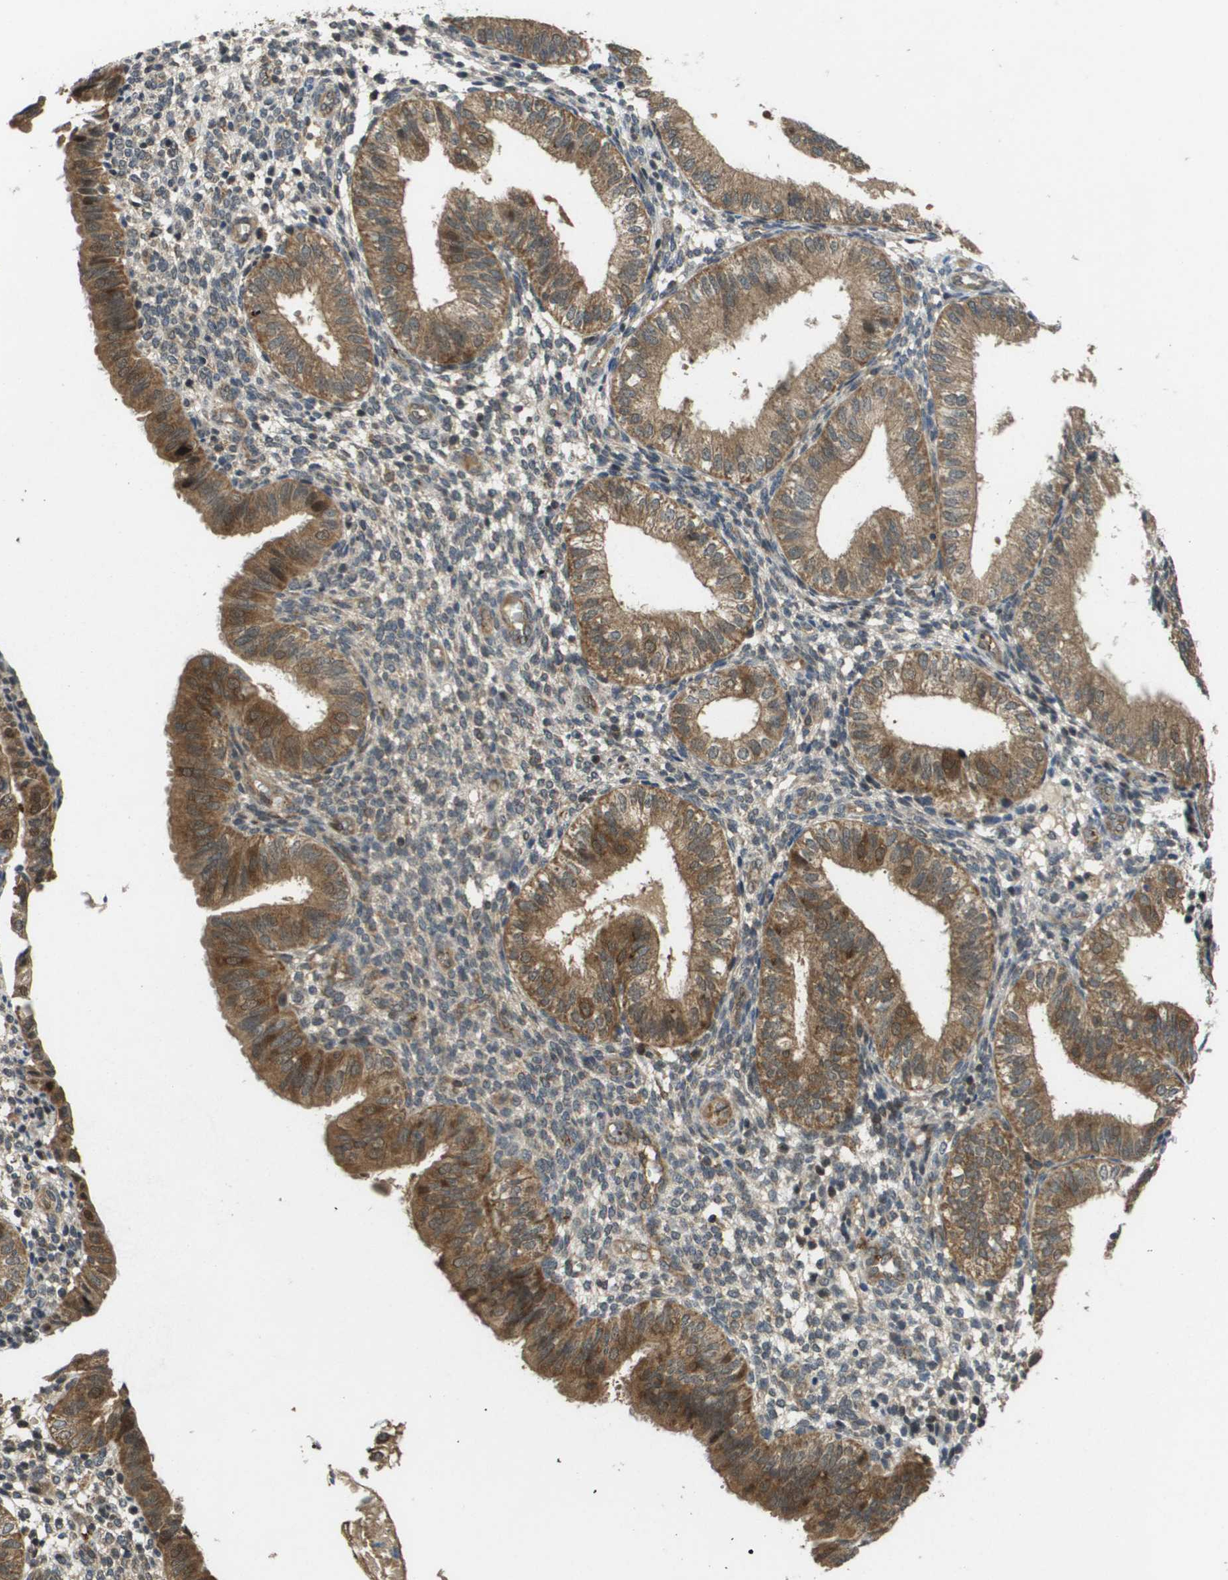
{"staining": {"intensity": "moderate", "quantity": "<25%", "location": "cytoplasmic/membranous"}, "tissue": "endometrium", "cell_type": "Cells in endometrial stroma", "image_type": "normal", "snomed": [{"axis": "morphology", "description": "Normal tissue, NOS"}, {"axis": "topography", "description": "Endometrium"}], "caption": "DAB (3,3'-diaminobenzidine) immunohistochemical staining of unremarkable human endometrium exhibits moderate cytoplasmic/membranous protein positivity in approximately <25% of cells in endometrial stroma.", "gene": "RBM38", "patient": {"sex": "female", "age": 39}}